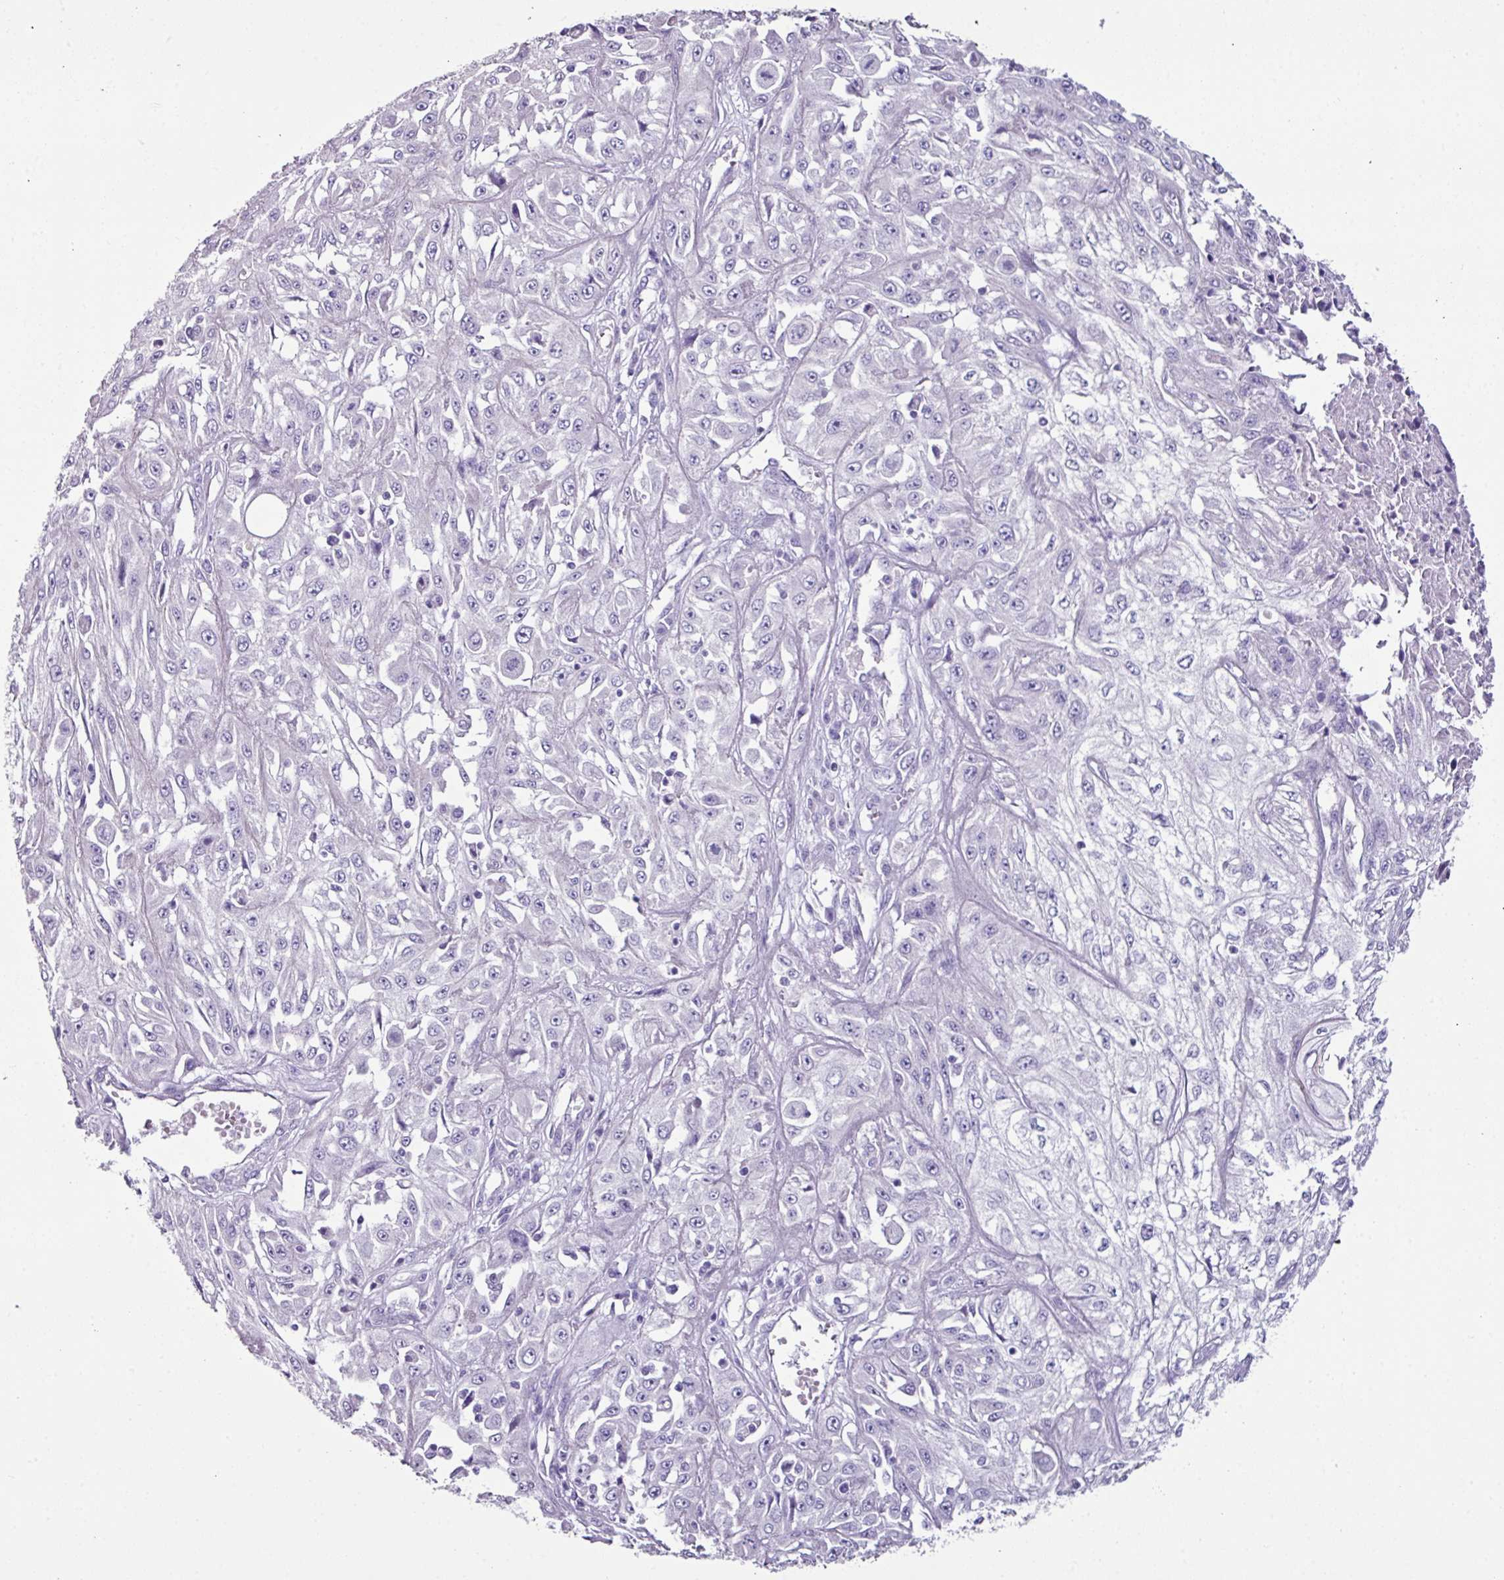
{"staining": {"intensity": "negative", "quantity": "none", "location": "none"}, "tissue": "skin cancer", "cell_type": "Tumor cells", "image_type": "cancer", "snomed": [{"axis": "morphology", "description": "Squamous cell carcinoma, NOS"}, {"axis": "morphology", "description": "Squamous cell carcinoma, metastatic, NOS"}, {"axis": "topography", "description": "Skin"}, {"axis": "topography", "description": "Lymph node"}], "caption": "Human skin cancer stained for a protein using immunohistochemistry (IHC) exhibits no staining in tumor cells.", "gene": "GLP2R", "patient": {"sex": "male", "age": 75}}